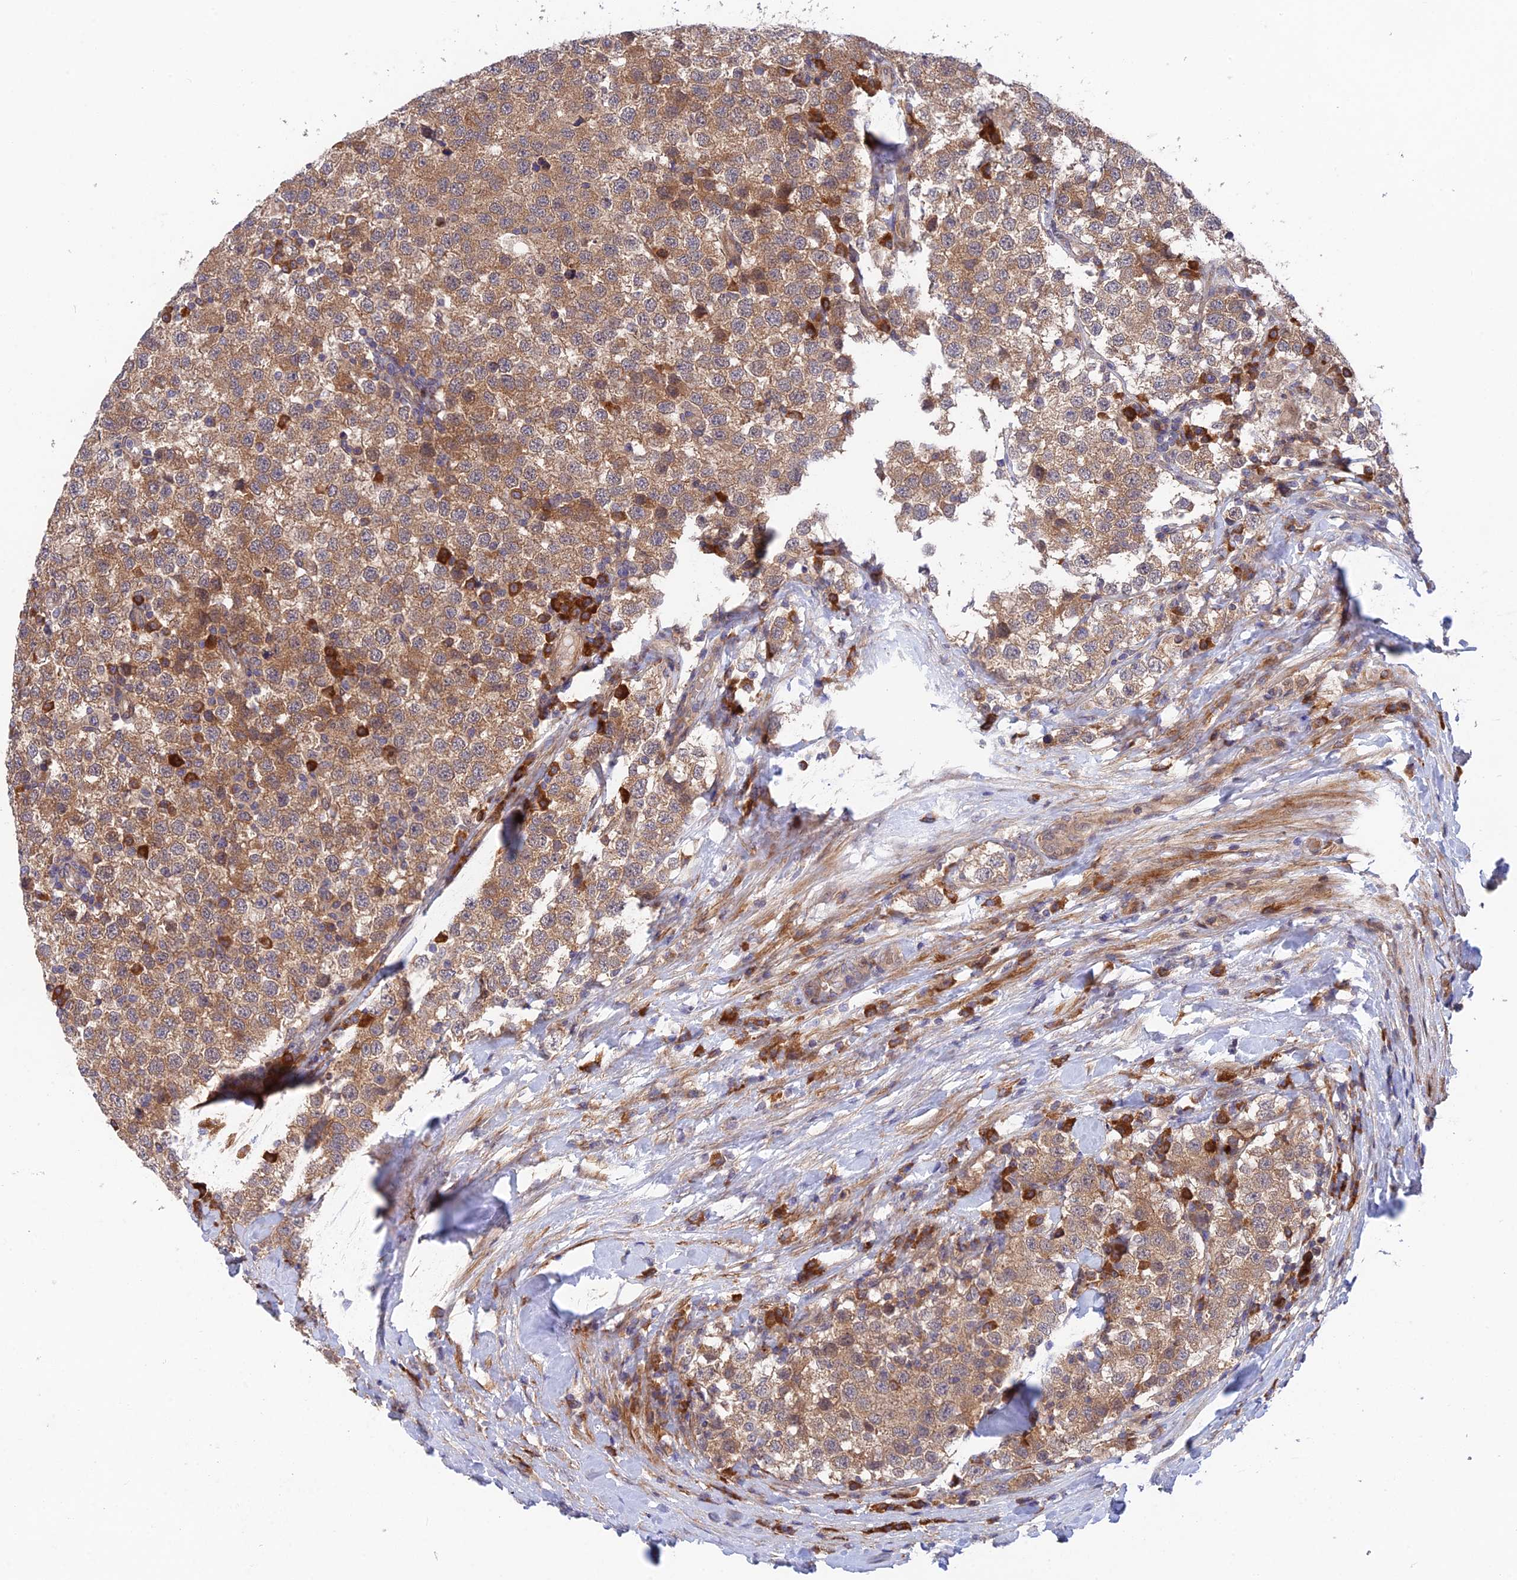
{"staining": {"intensity": "moderate", "quantity": ">75%", "location": "cytoplasmic/membranous"}, "tissue": "testis cancer", "cell_type": "Tumor cells", "image_type": "cancer", "snomed": [{"axis": "morphology", "description": "Seminoma, NOS"}, {"axis": "topography", "description": "Testis"}], "caption": "Testis cancer (seminoma) was stained to show a protein in brown. There is medium levels of moderate cytoplasmic/membranous expression in approximately >75% of tumor cells.", "gene": "UROS", "patient": {"sex": "male", "age": 34}}